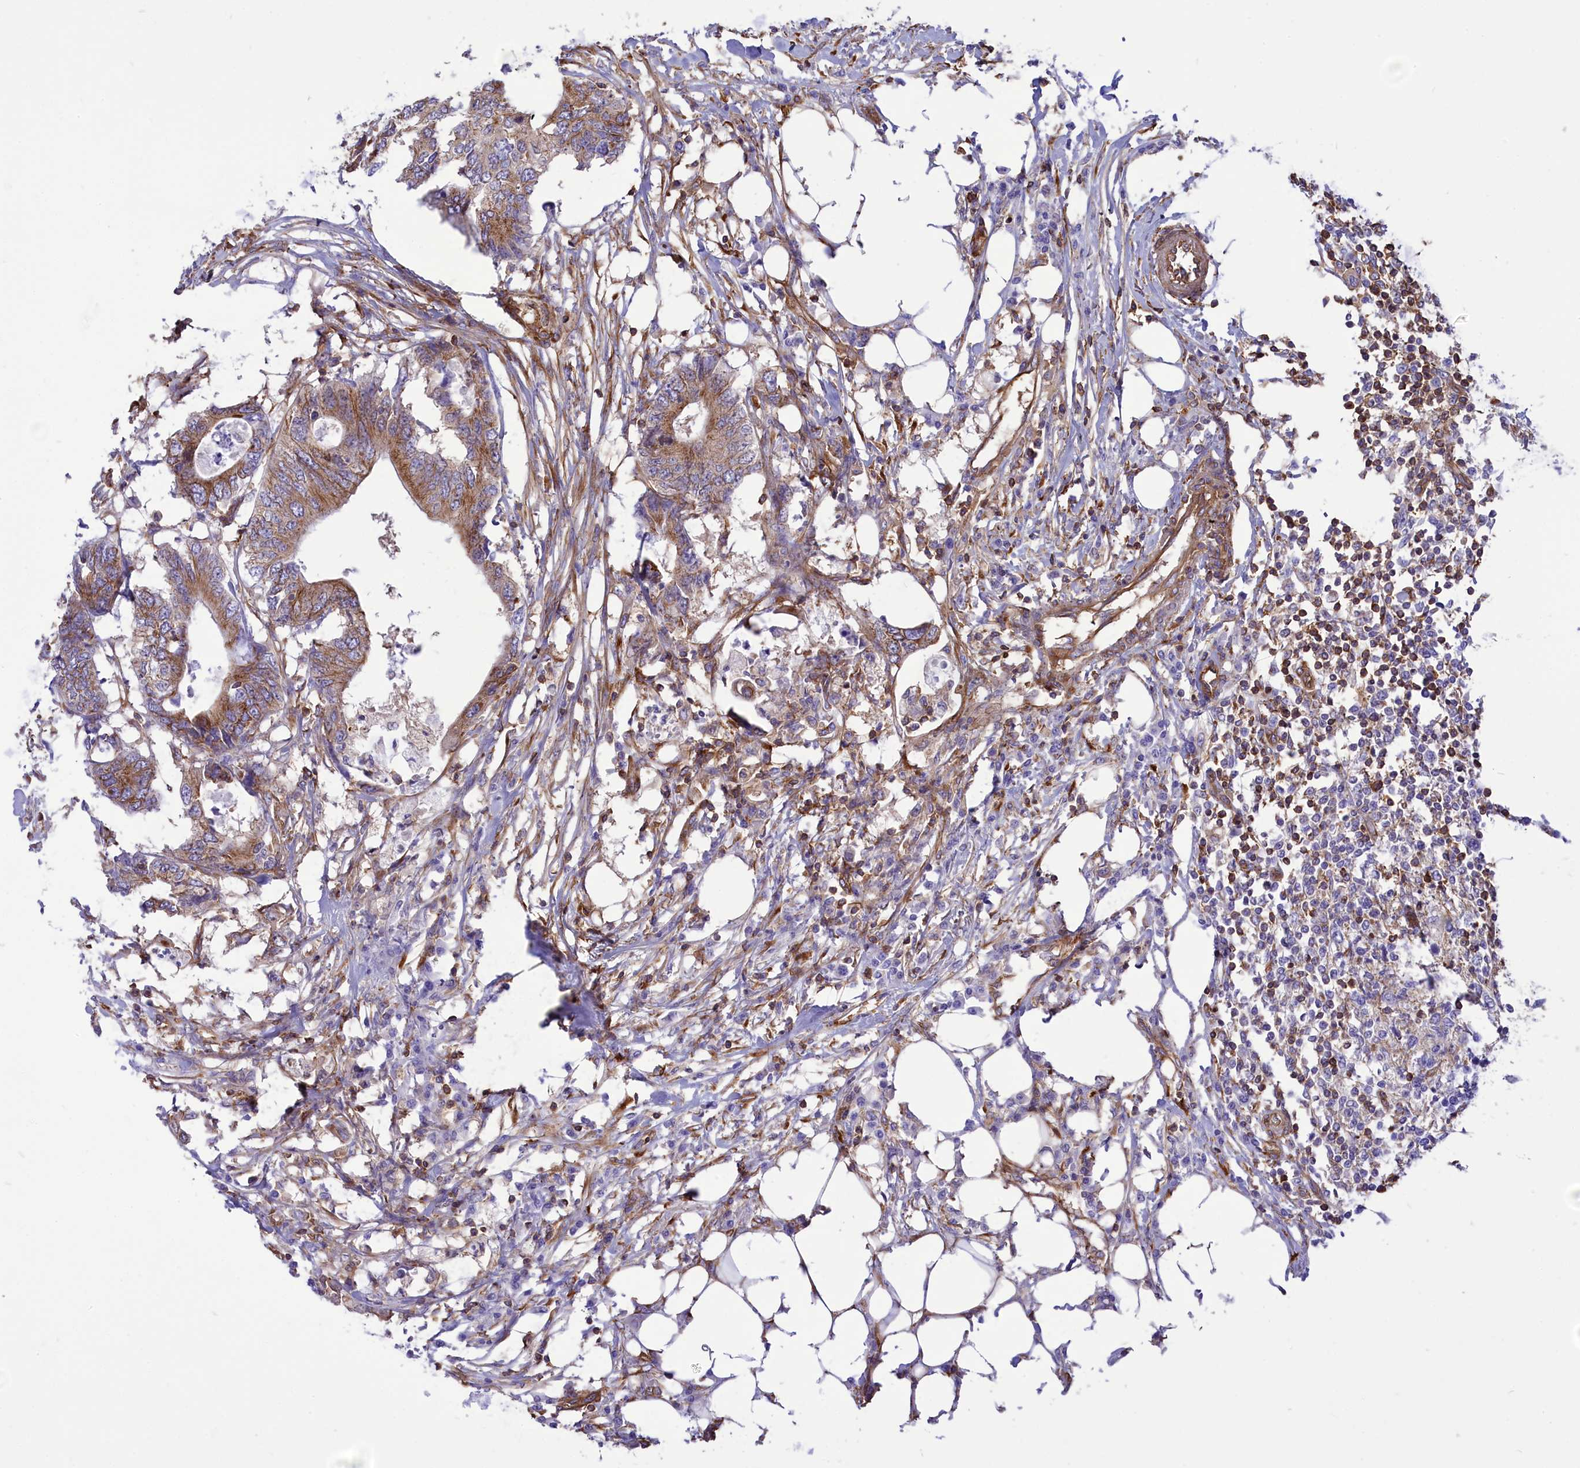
{"staining": {"intensity": "moderate", "quantity": ">75%", "location": "cytoplasmic/membranous"}, "tissue": "colorectal cancer", "cell_type": "Tumor cells", "image_type": "cancer", "snomed": [{"axis": "morphology", "description": "Adenocarcinoma, NOS"}, {"axis": "topography", "description": "Colon"}], "caption": "Brown immunohistochemical staining in colorectal adenocarcinoma demonstrates moderate cytoplasmic/membranous staining in about >75% of tumor cells.", "gene": "SEPTIN9", "patient": {"sex": "male", "age": 71}}